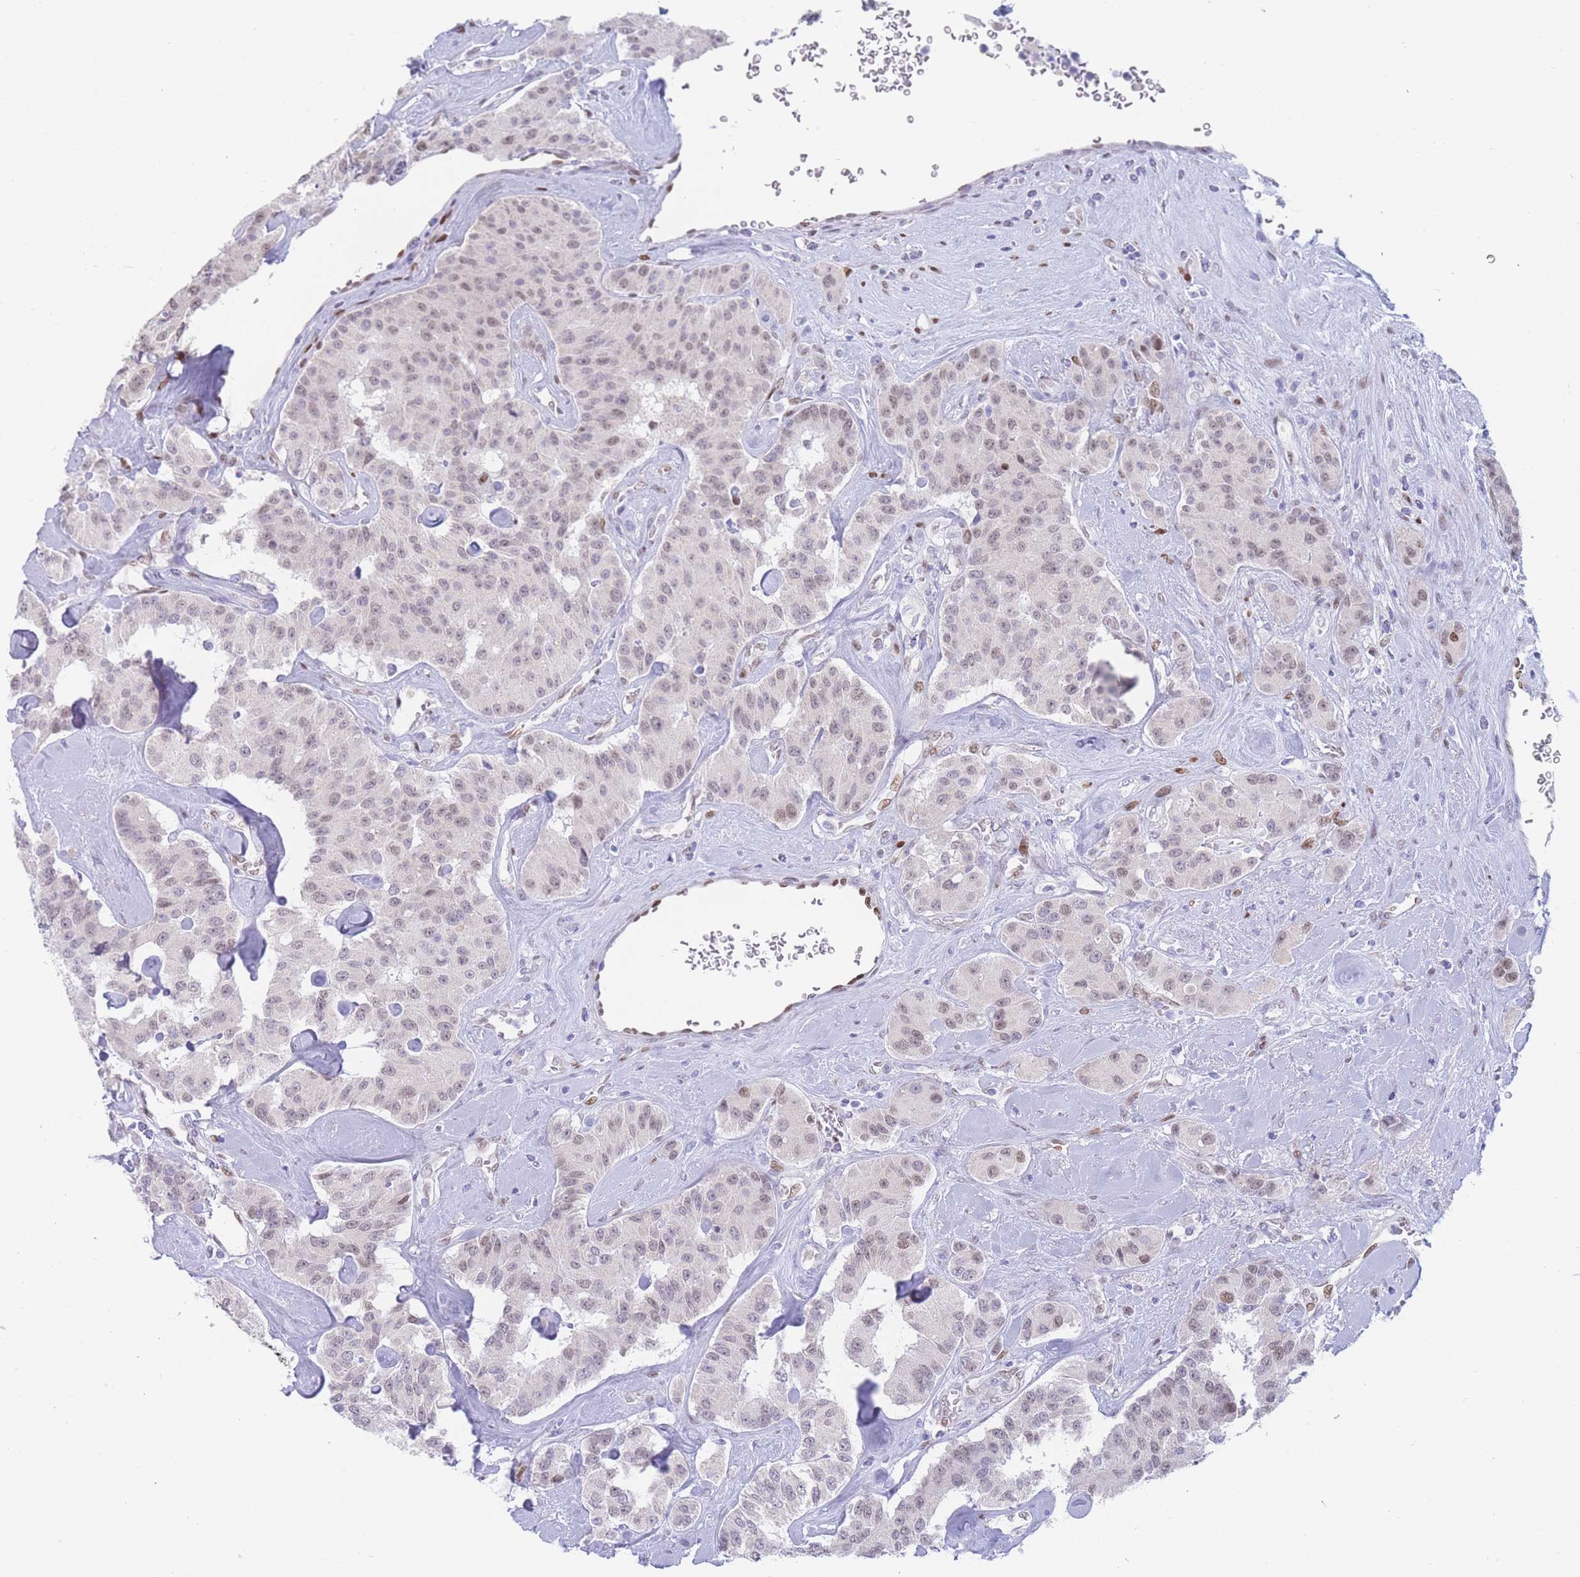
{"staining": {"intensity": "weak", "quantity": "25%-75%", "location": "nuclear"}, "tissue": "carcinoid", "cell_type": "Tumor cells", "image_type": "cancer", "snomed": [{"axis": "morphology", "description": "Carcinoid, malignant, NOS"}, {"axis": "topography", "description": "Pancreas"}], "caption": "This is a micrograph of immunohistochemistry (IHC) staining of carcinoid, which shows weak positivity in the nuclear of tumor cells.", "gene": "PSMB5", "patient": {"sex": "male", "age": 41}}